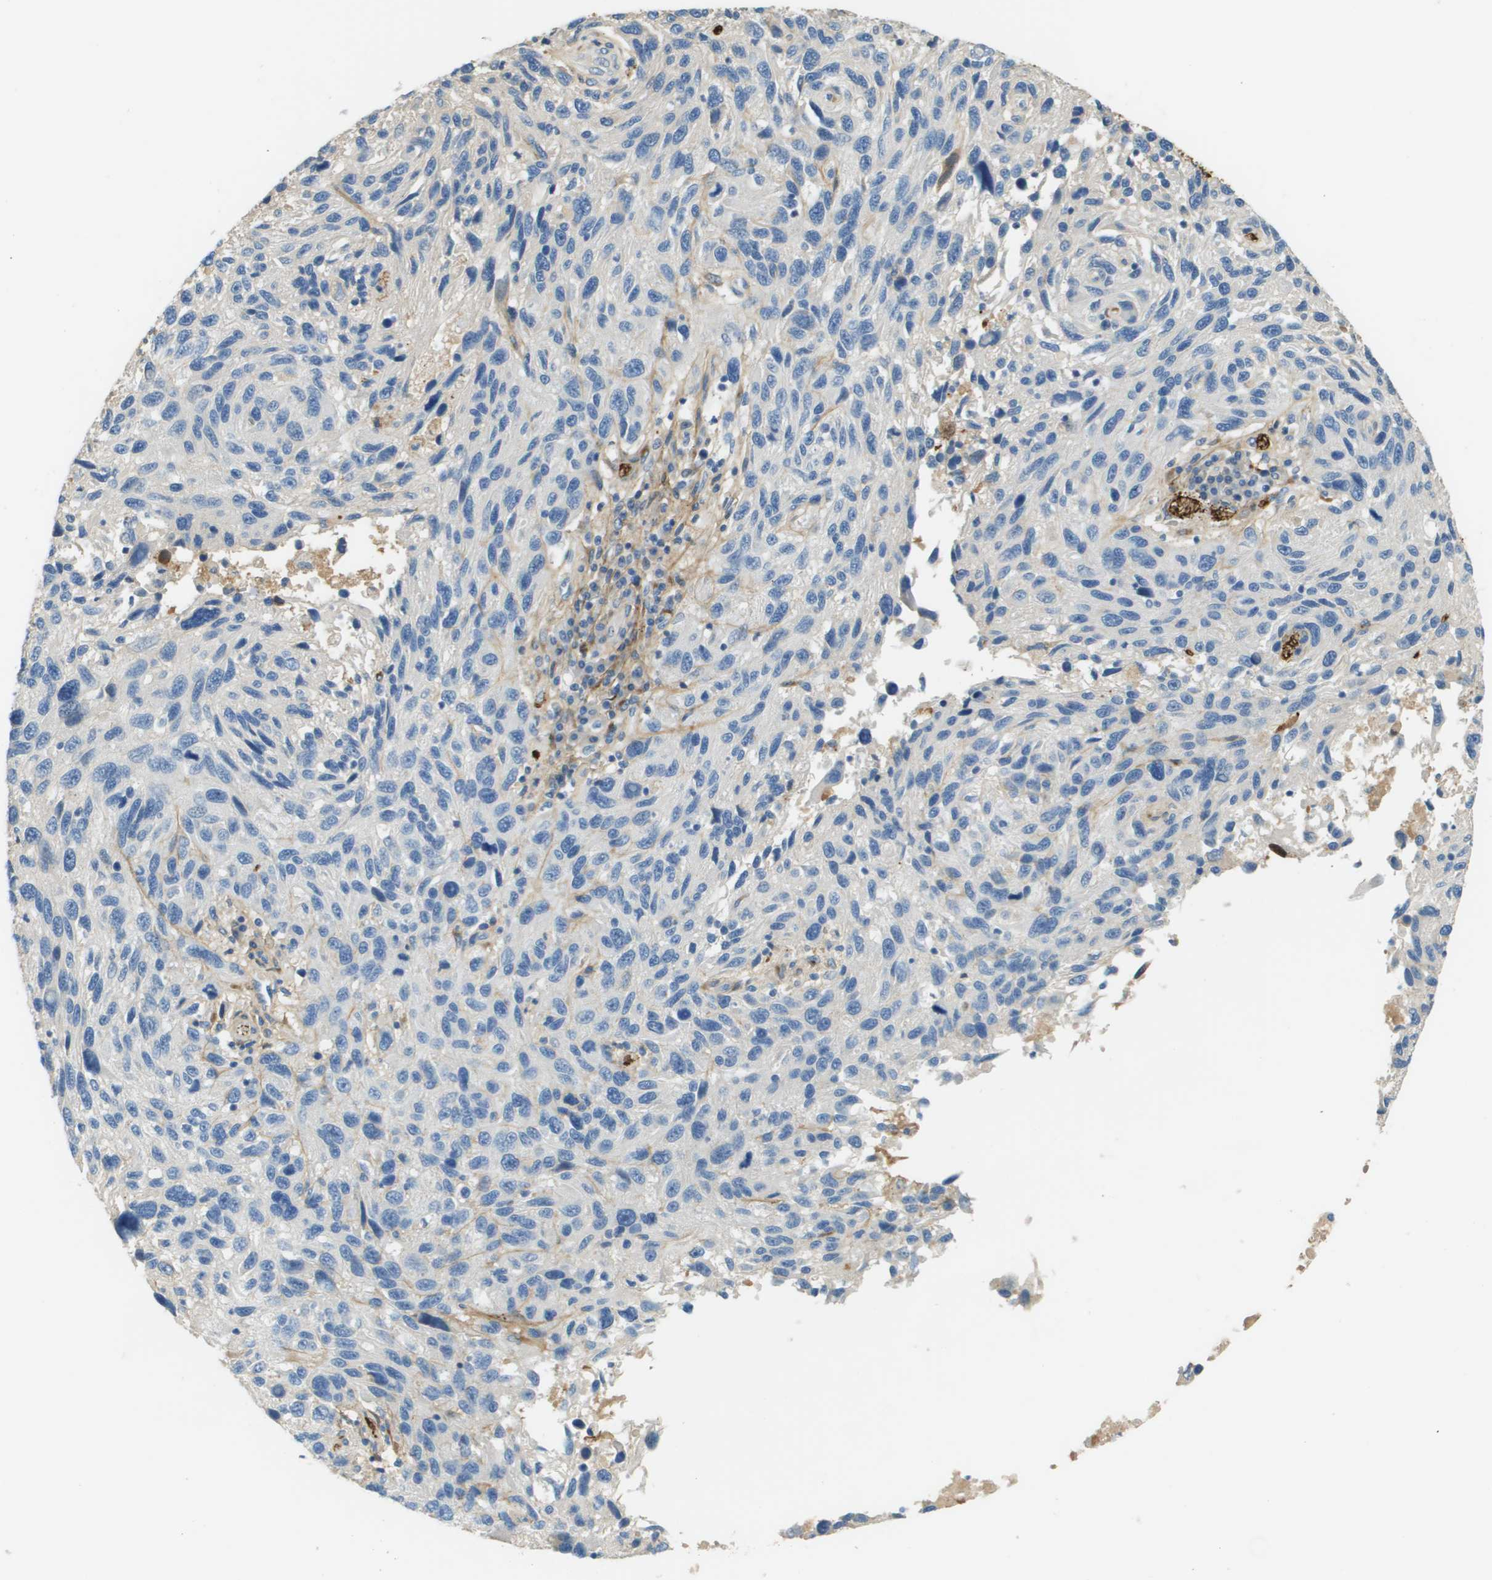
{"staining": {"intensity": "weak", "quantity": "<25%", "location": "cytoplasmic/membranous"}, "tissue": "melanoma", "cell_type": "Tumor cells", "image_type": "cancer", "snomed": [{"axis": "morphology", "description": "Malignant melanoma, NOS"}, {"axis": "topography", "description": "Skin"}], "caption": "An immunohistochemistry image of melanoma is shown. There is no staining in tumor cells of melanoma.", "gene": "DCN", "patient": {"sex": "male", "age": 53}}